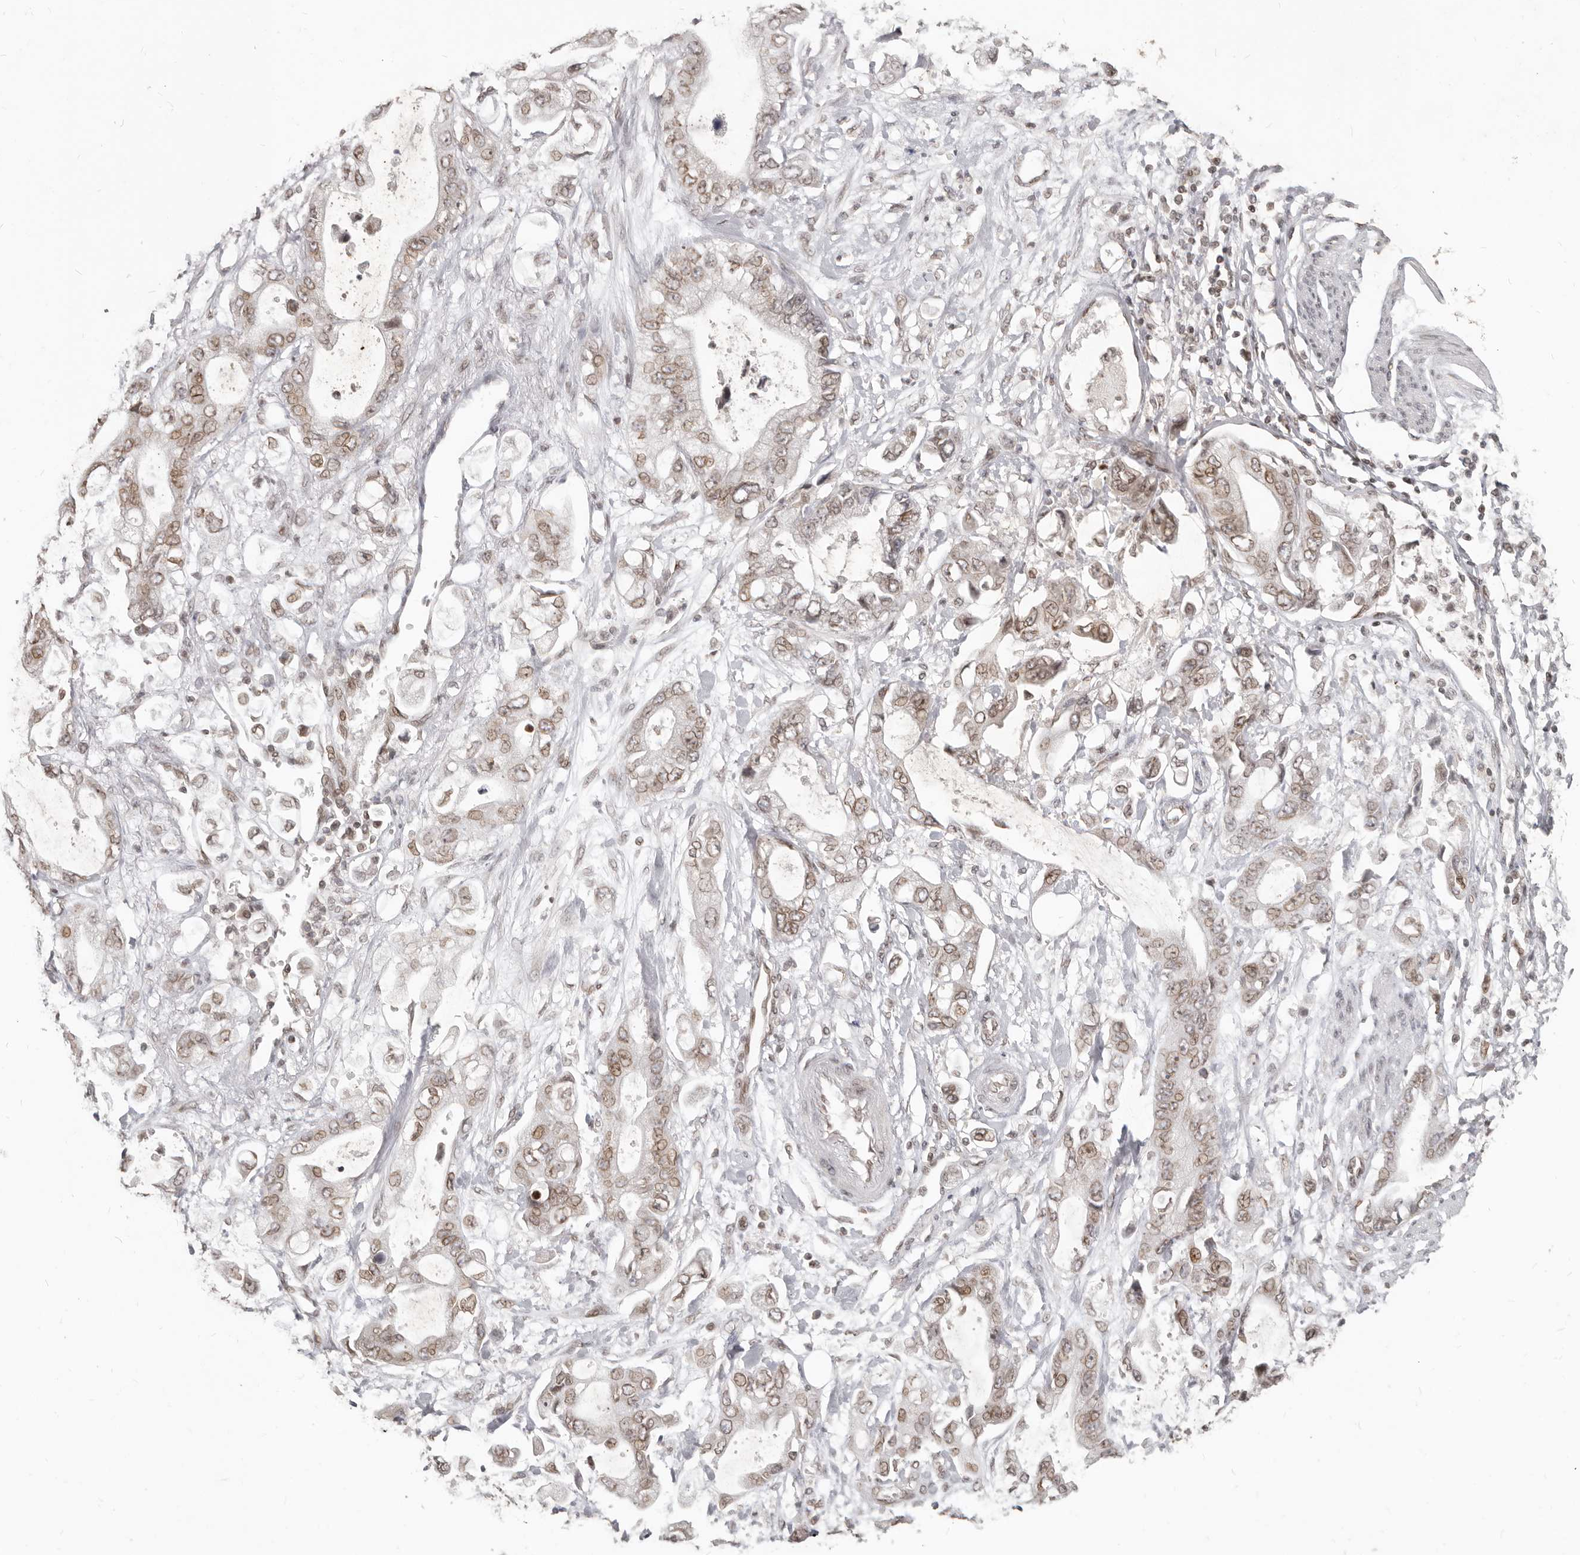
{"staining": {"intensity": "moderate", "quantity": ">75%", "location": "cytoplasmic/membranous,nuclear"}, "tissue": "stomach cancer", "cell_type": "Tumor cells", "image_type": "cancer", "snomed": [{"axis": "morphology", "description": "Normal tissue, NOS"}, {"axis": "morphology", "description": "Adenocarcinoma, NOS"}, {"axis": "topography", "description": "Stomach"}], "caption": "There is medium levels of moderate cytoplasmic/membranous and nuclear staining in tumor cells of adenocarcinoma (stomach), as demonstrated by immunohistochemical staining (brown color).", "gene": "NUP153", "patient": {"sex": "male", "age": 62}}